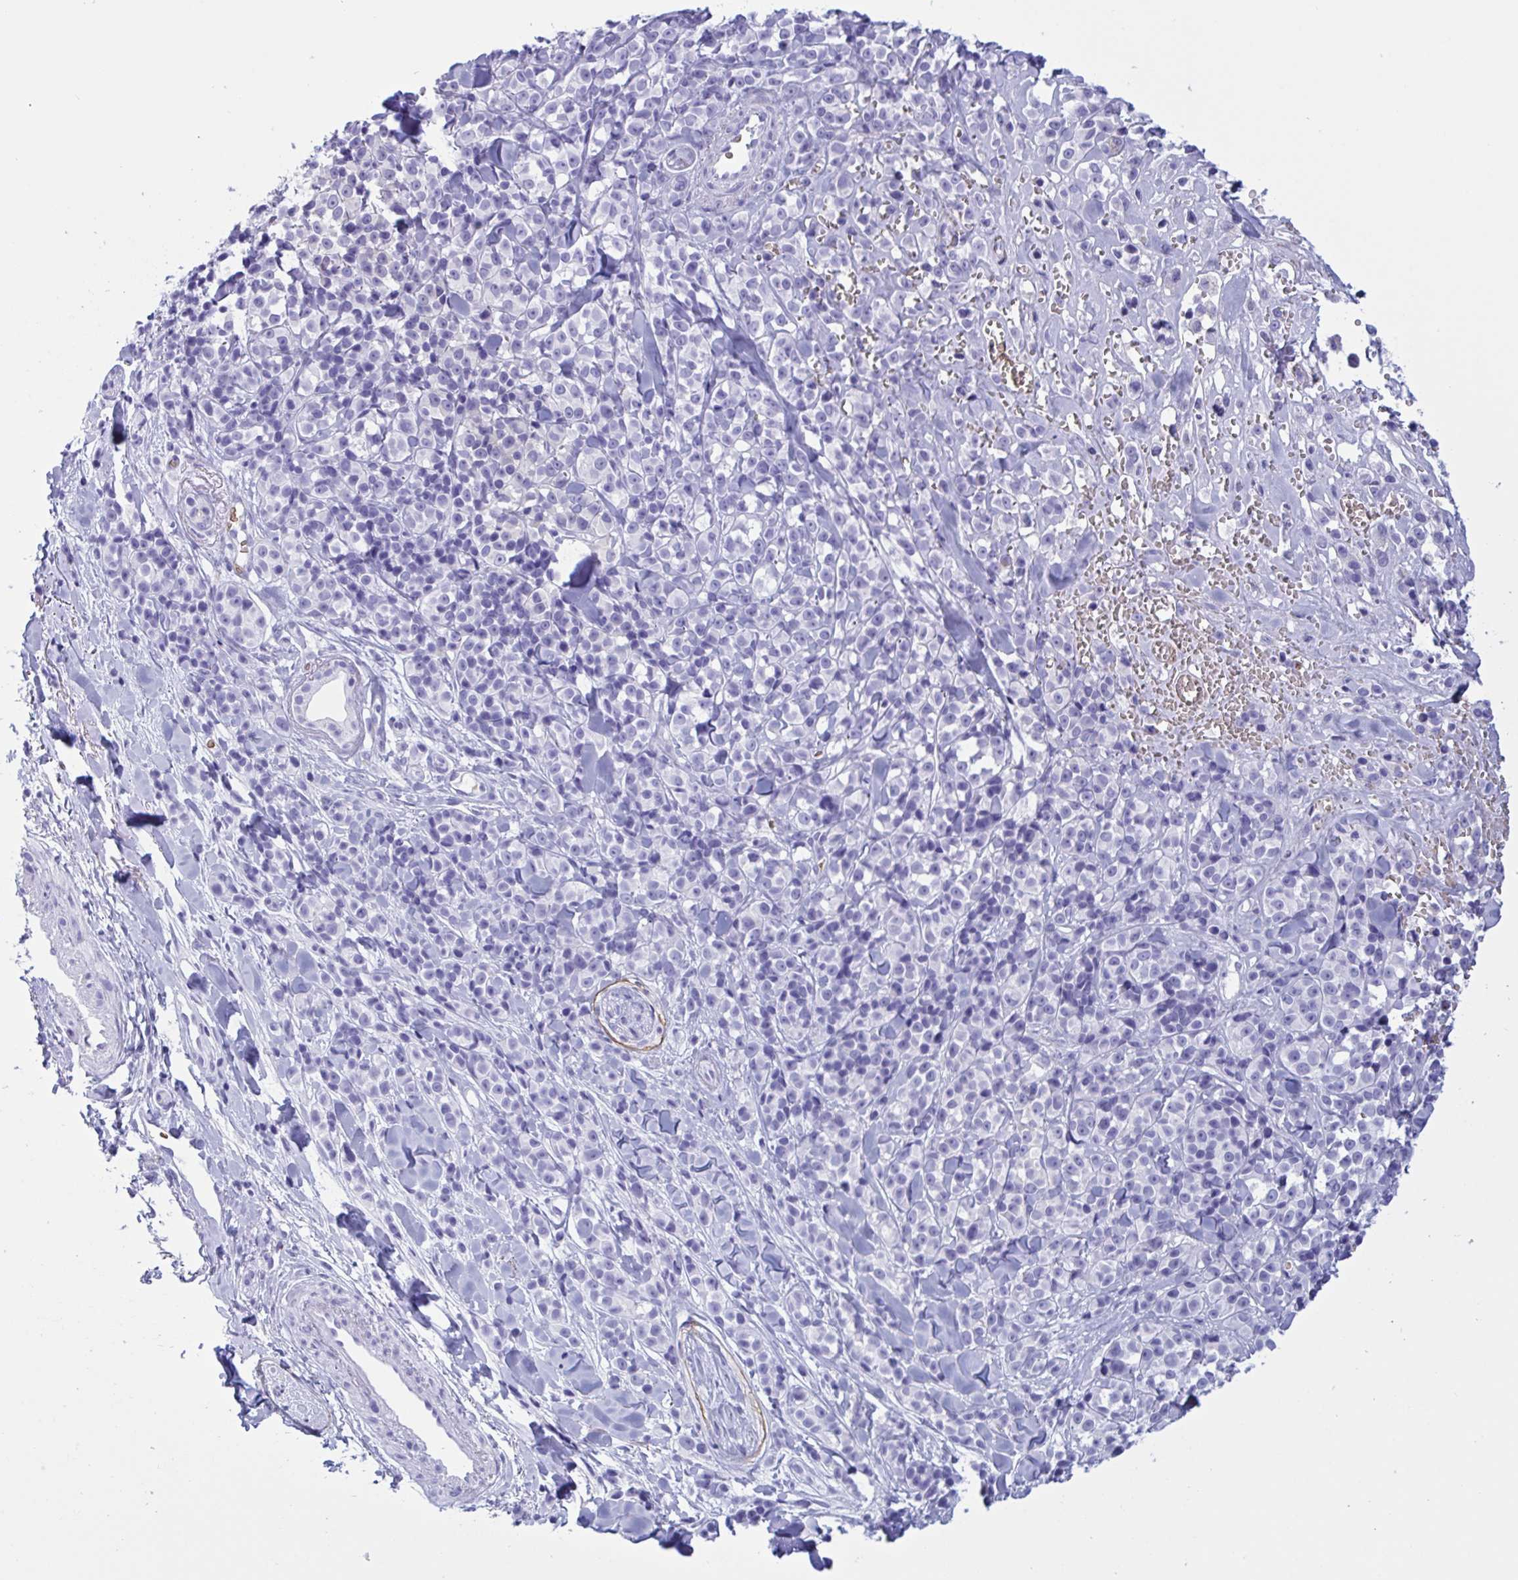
{"staining": {"intensity": "negative", "quantity": "none", "location": "none"}, "tissue": "melanoma", "cell_type": "Tumor cells", "image_type": "cancer", "snomed": [{"axis": "morphology", "description": "Malignant melanoma, NOS"}, {"axis": "topography", "description": "Skin"}], "caption": "Melanoma was stained to show a protein in brown. There is no significant staining in tumor cells.", "gene": "SLC2A1", "patient": {"sex": "male", "age": 85}}